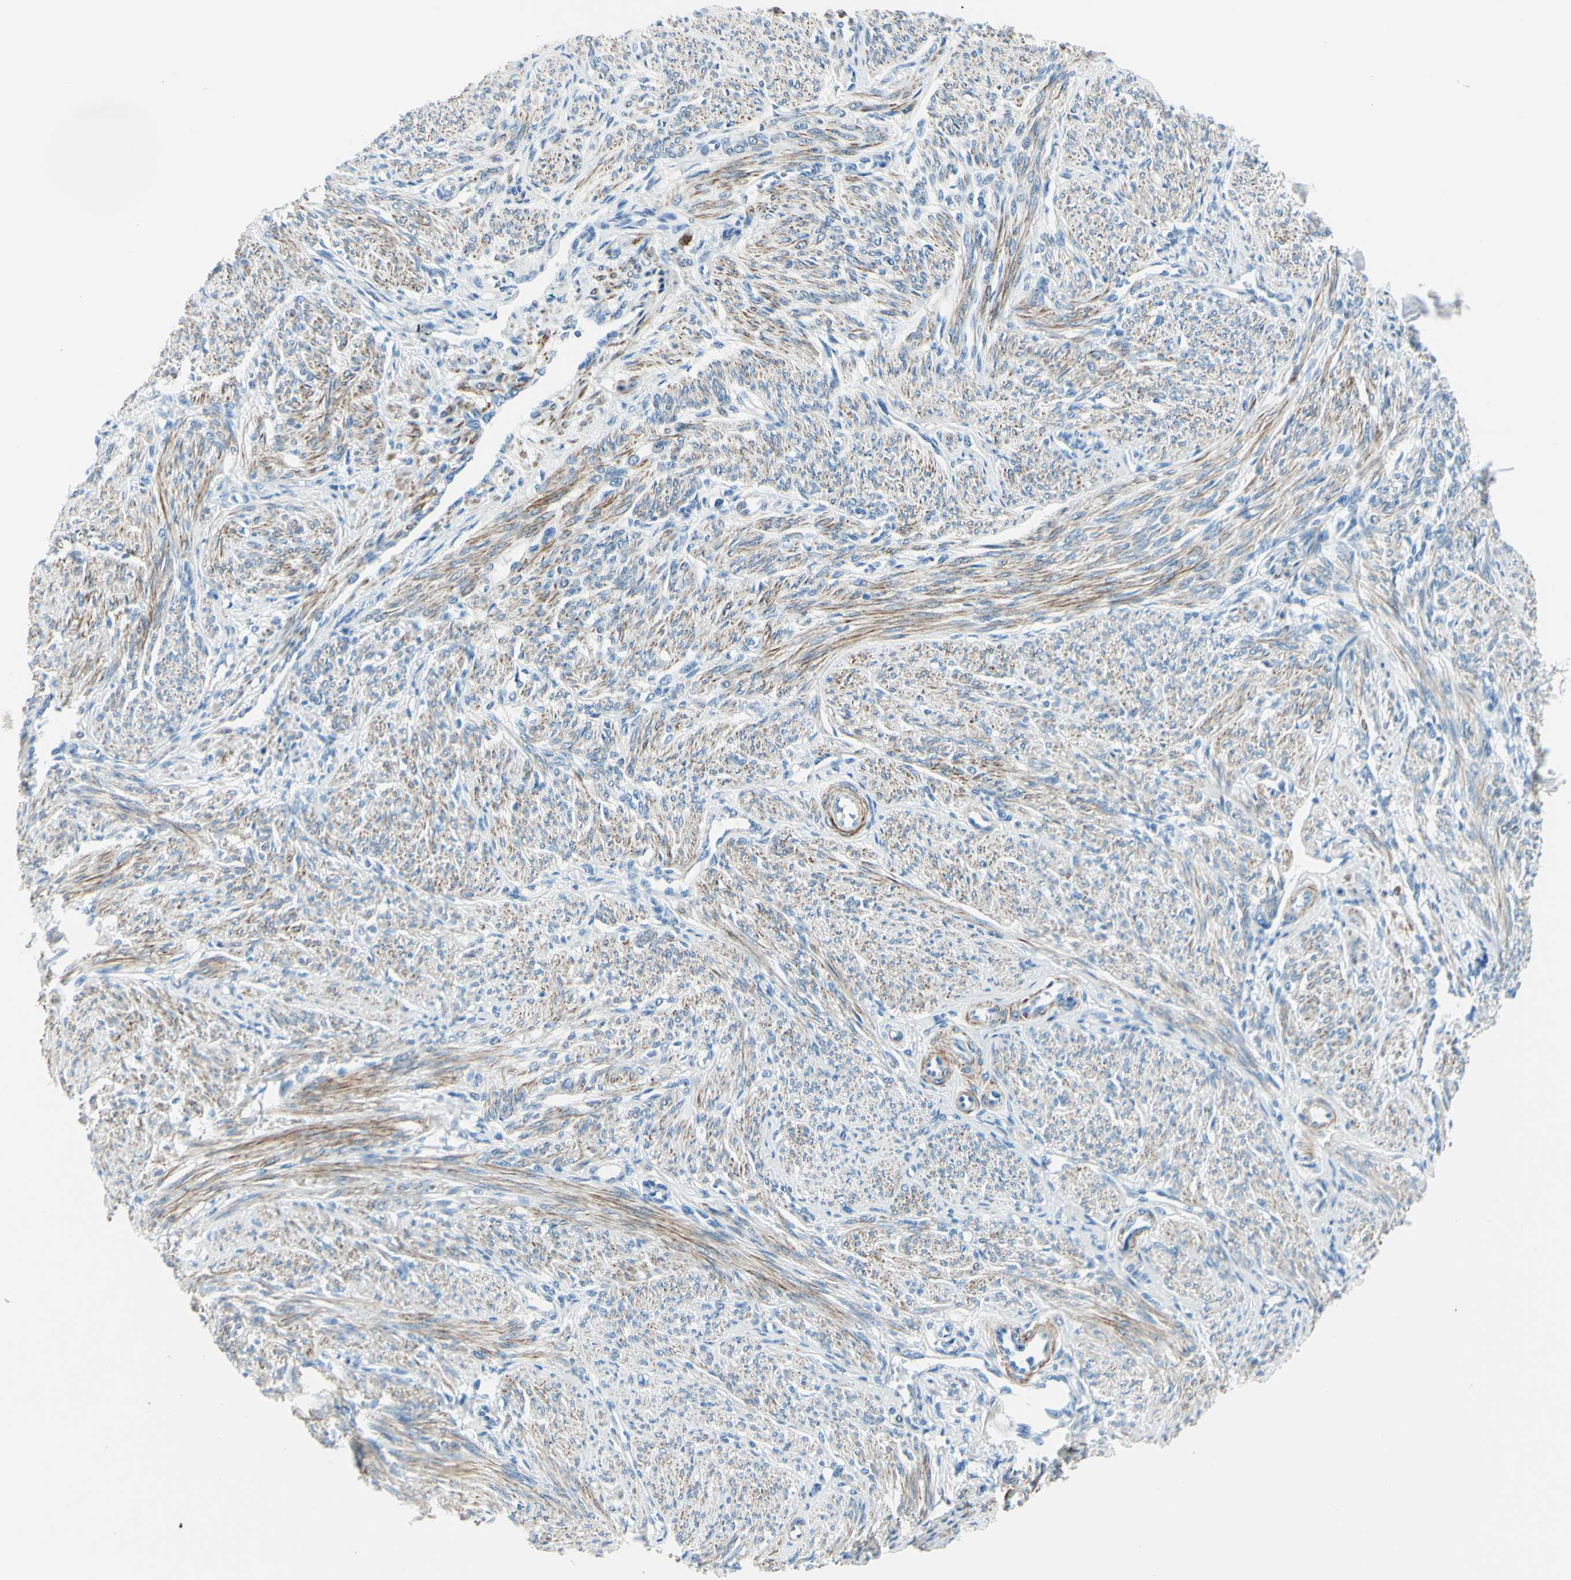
{"staining": {"intensity": "strong", "quantity": ">75%", "location": "cytoplasmic/membranous"}, "tissue": "smooth muscle", "cell_type": "Smooth muscle cells", "image_type": "normal", "snomed": [{"axis": "morphology", "description": "Normal tissue, NOS"}, {"axis": "topography", "description": "Smooth muscle"}], "caption": "High-power microscopy captured an immunohistochemistry (IHC) histopathology image of normal smooth muscle, revealing strong cytoplasmic/membranous expression in approximately >75% of smooth muscle cells.", "gene": "CDH15", "patient": {"sex": "female", "age": 65}}